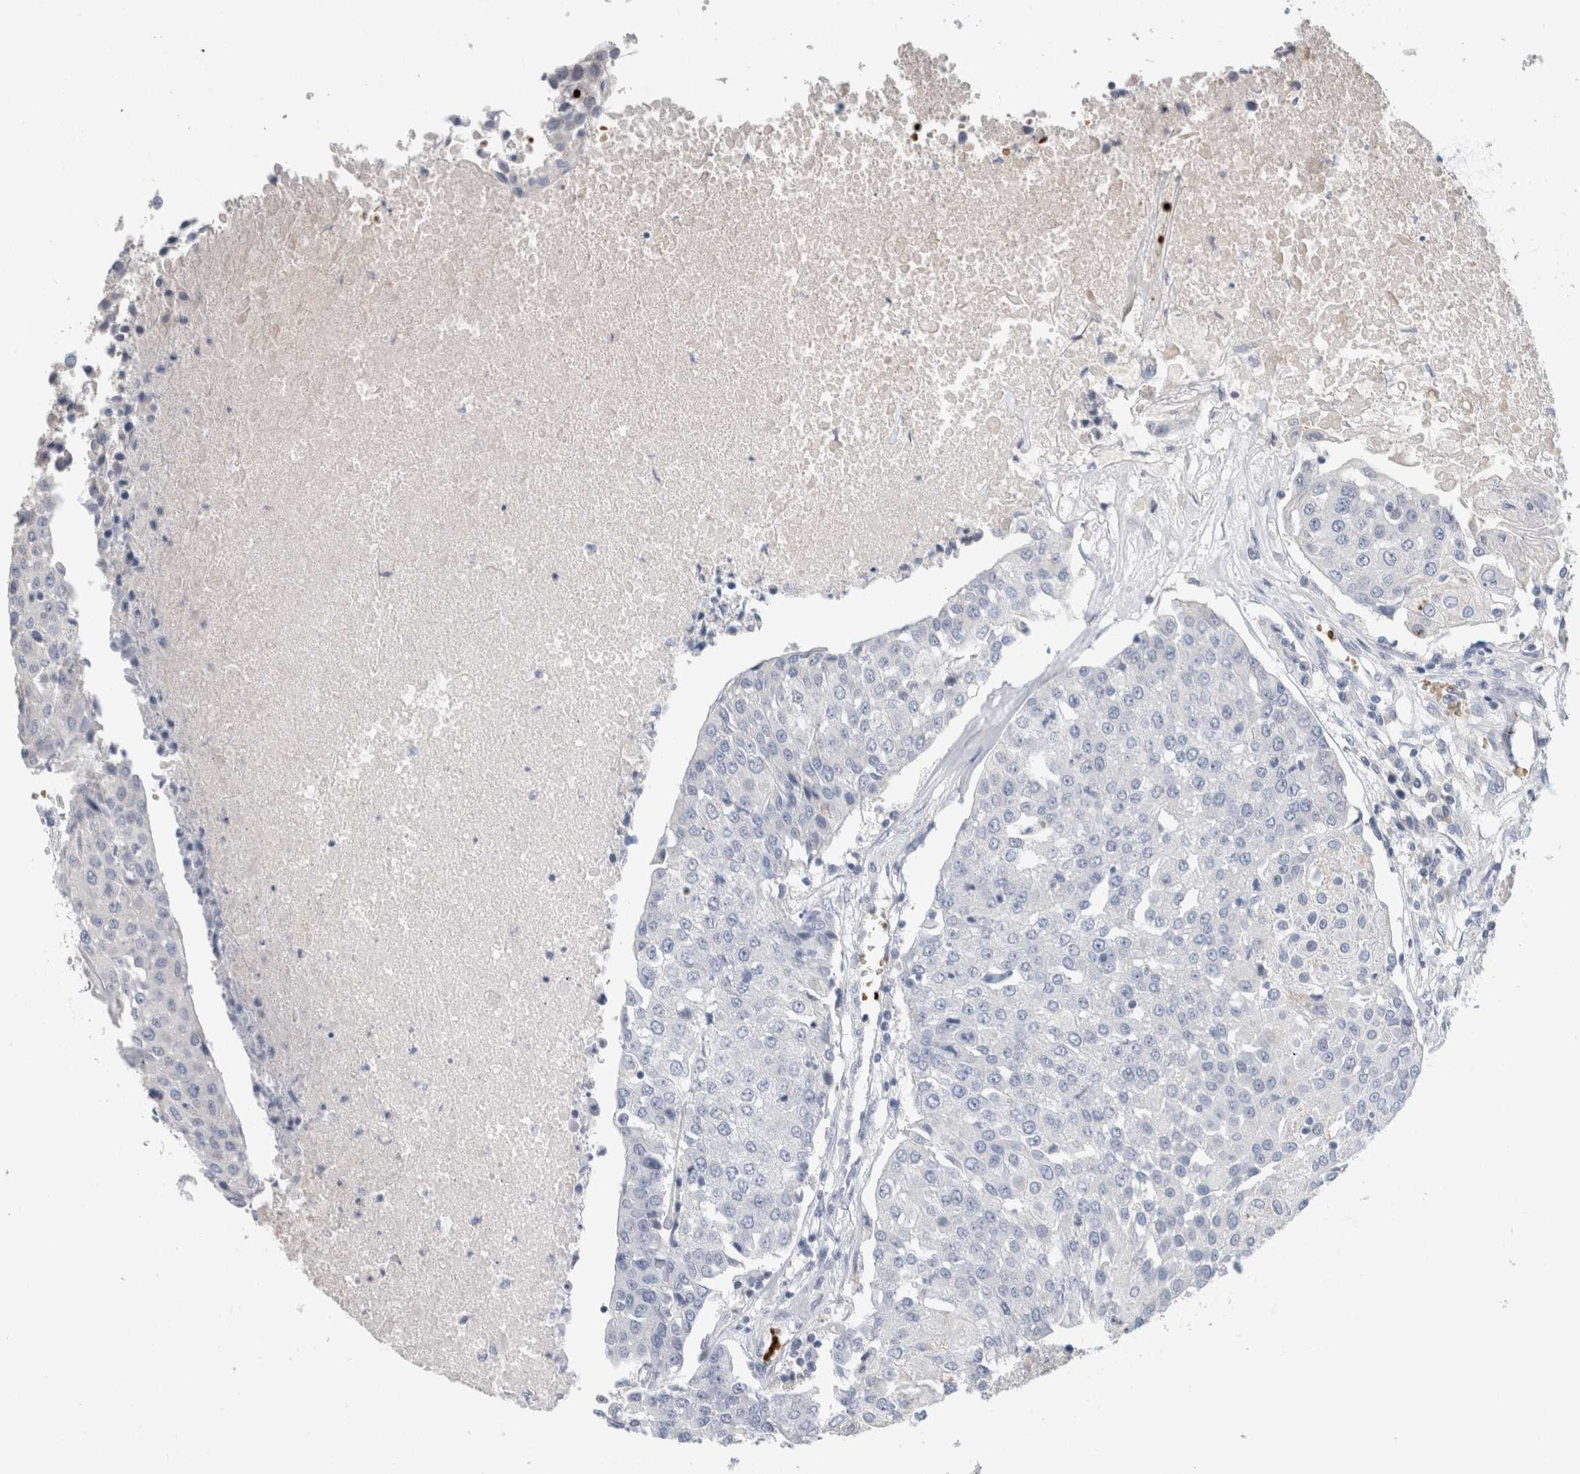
{"staining": {"intensity": "negative", "quantity": "none", "location": "none"}, "tissue": "urothelial cancer", "cell_type": "Tumor cells", "image_type": "cancer", "snomed": [{"axis": "morphology", "description": "Urothelial carcinoma, High grade"}, {"axis": "topography", "description": "Urinary bladder"}], "caption": "Urothelial carcinoma (high-grade) was stained to show a protein in brown. There is no significant positivity in tumor cells.", "gene": "CA1", "patient": {"sex": "female", "age": 85}}